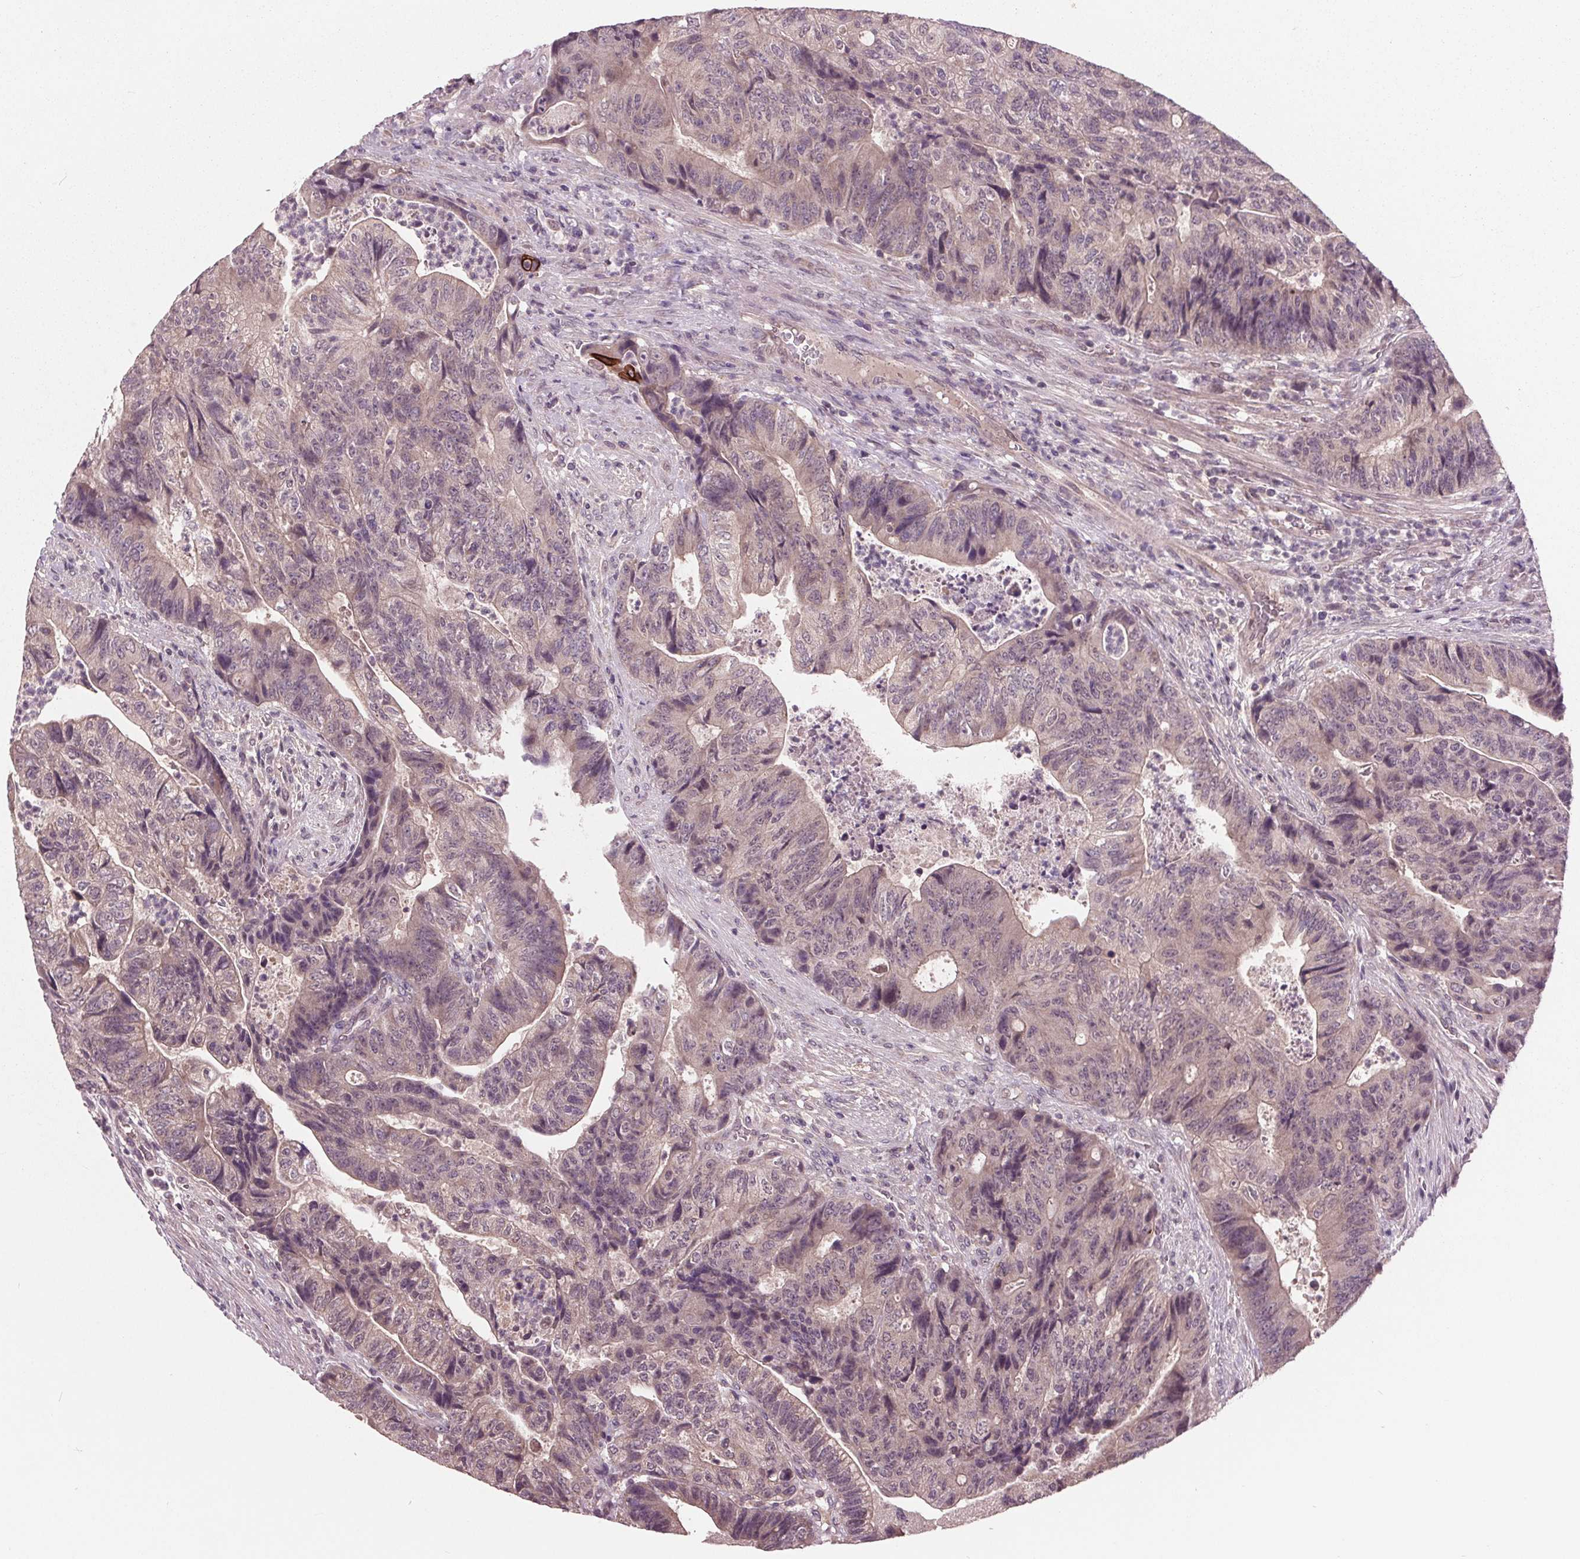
{"staining": {"intensity": "weak", "quantity": "25%-75%", "location": "cytoplasmic/membranous"}, "tissue": "colorectal cancer", "cell_type": "Tumor cells", "image_type": "cancer", "snomed": [{"axis": "morphology", "description": "Normal tissue, NOS"}, {"axis": "morphology", "description": "Adenocarcinoma, NOS"}, {"axis": "topography", "description": "Colon"}], "caption": "Protein expression analysis of human colorectal cancer reveals weak cytoplasmic/membranous expression in about 25%-75% of tumor cells. (brown staining indicates protein expression, while blue staining denotes nuclei).", "gene": "MAPK8", "patient": {"sex": "female", "age": 48}}